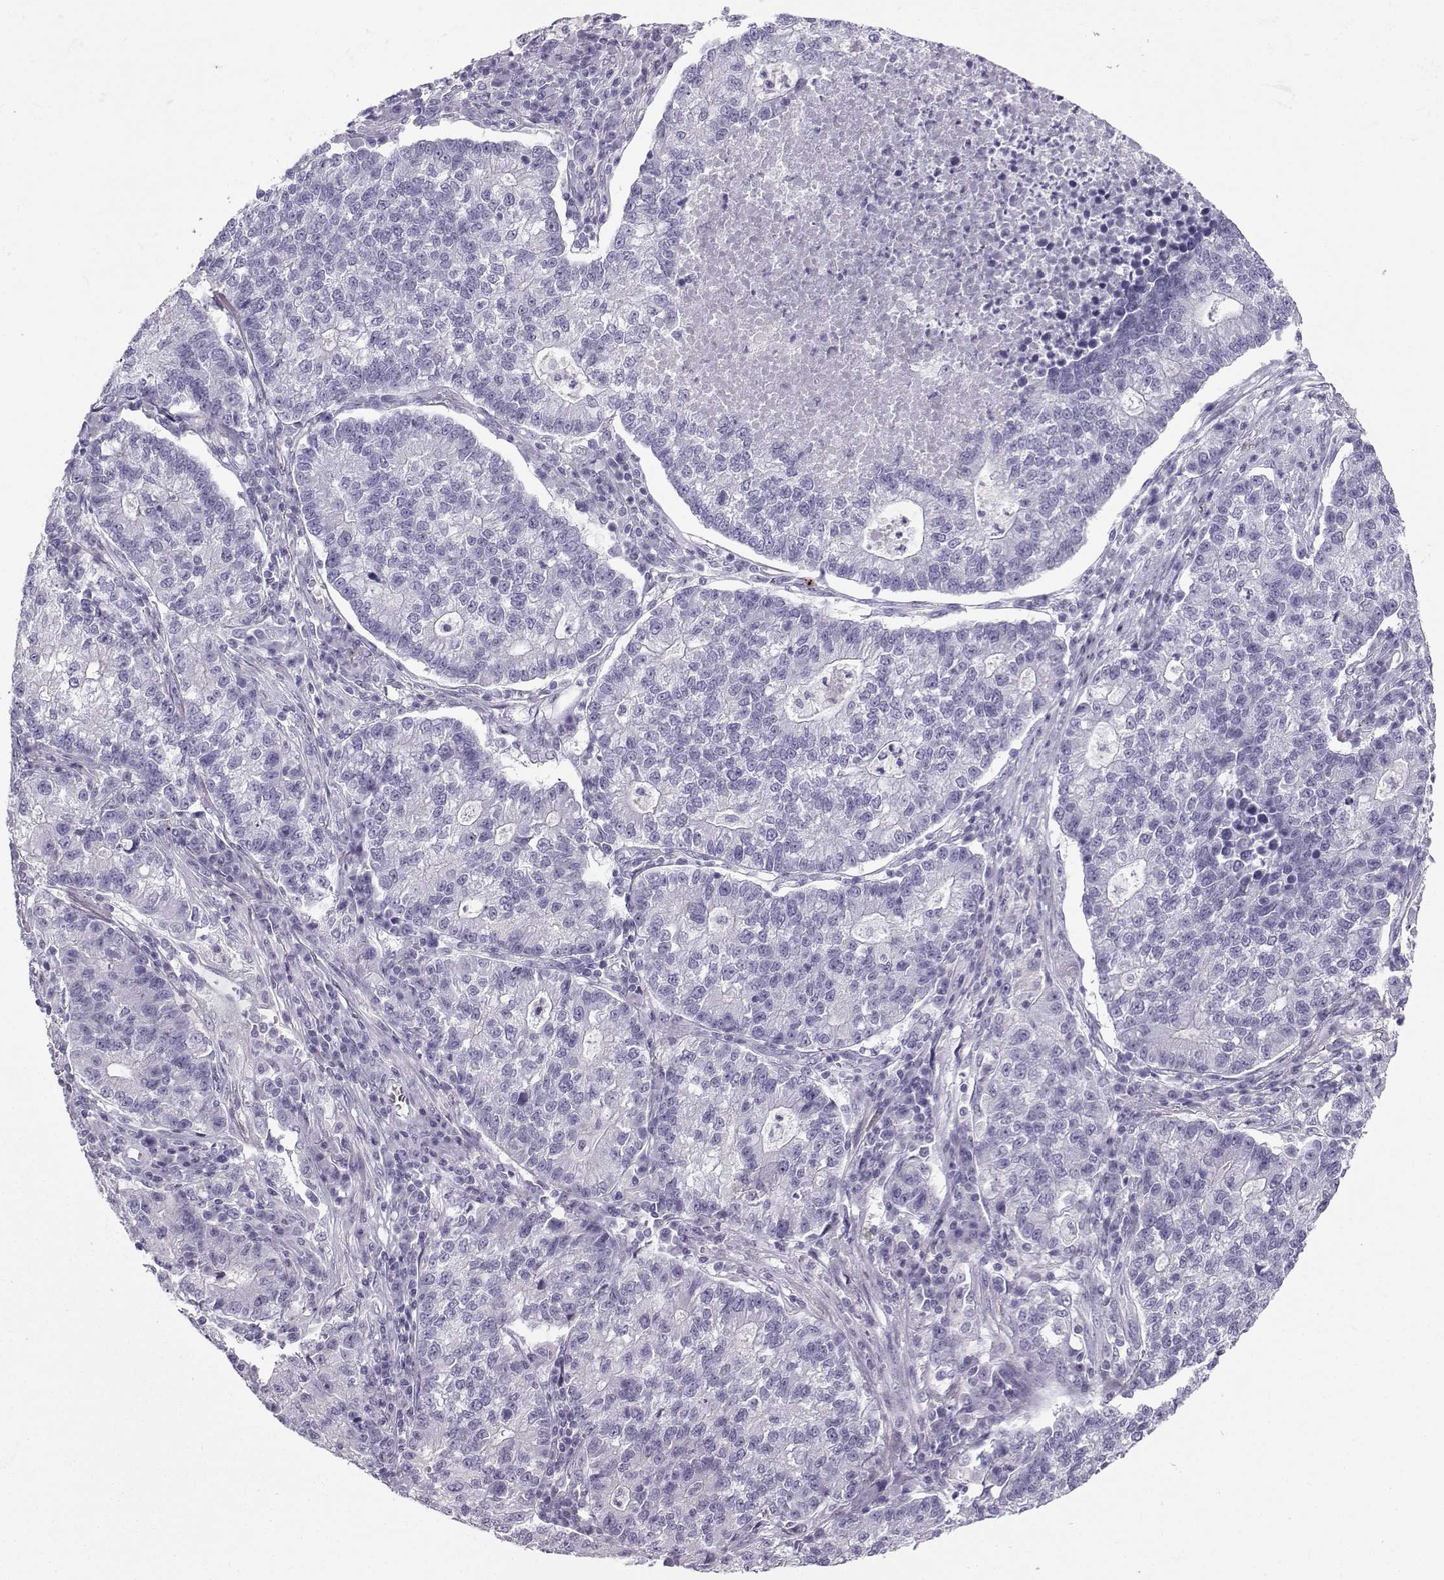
{"staining": {"intensity": "negative", "quantity": "none", "location": "none"}, "tissue": "lung cancer", "cell_type": "Tumor cells", "image_type": "cancer", "snomed": [{"axis": "morphology", "description": "Adenocarcinoma, NOS"}, {"axis": "topography", "description": "Lung"}], "caption": "IHC of adenocarcinoma (lung) reveals no expression in tumor cells.", "gene": "ZBTB8B", "patient": {"sex": "male", "age": 57}}